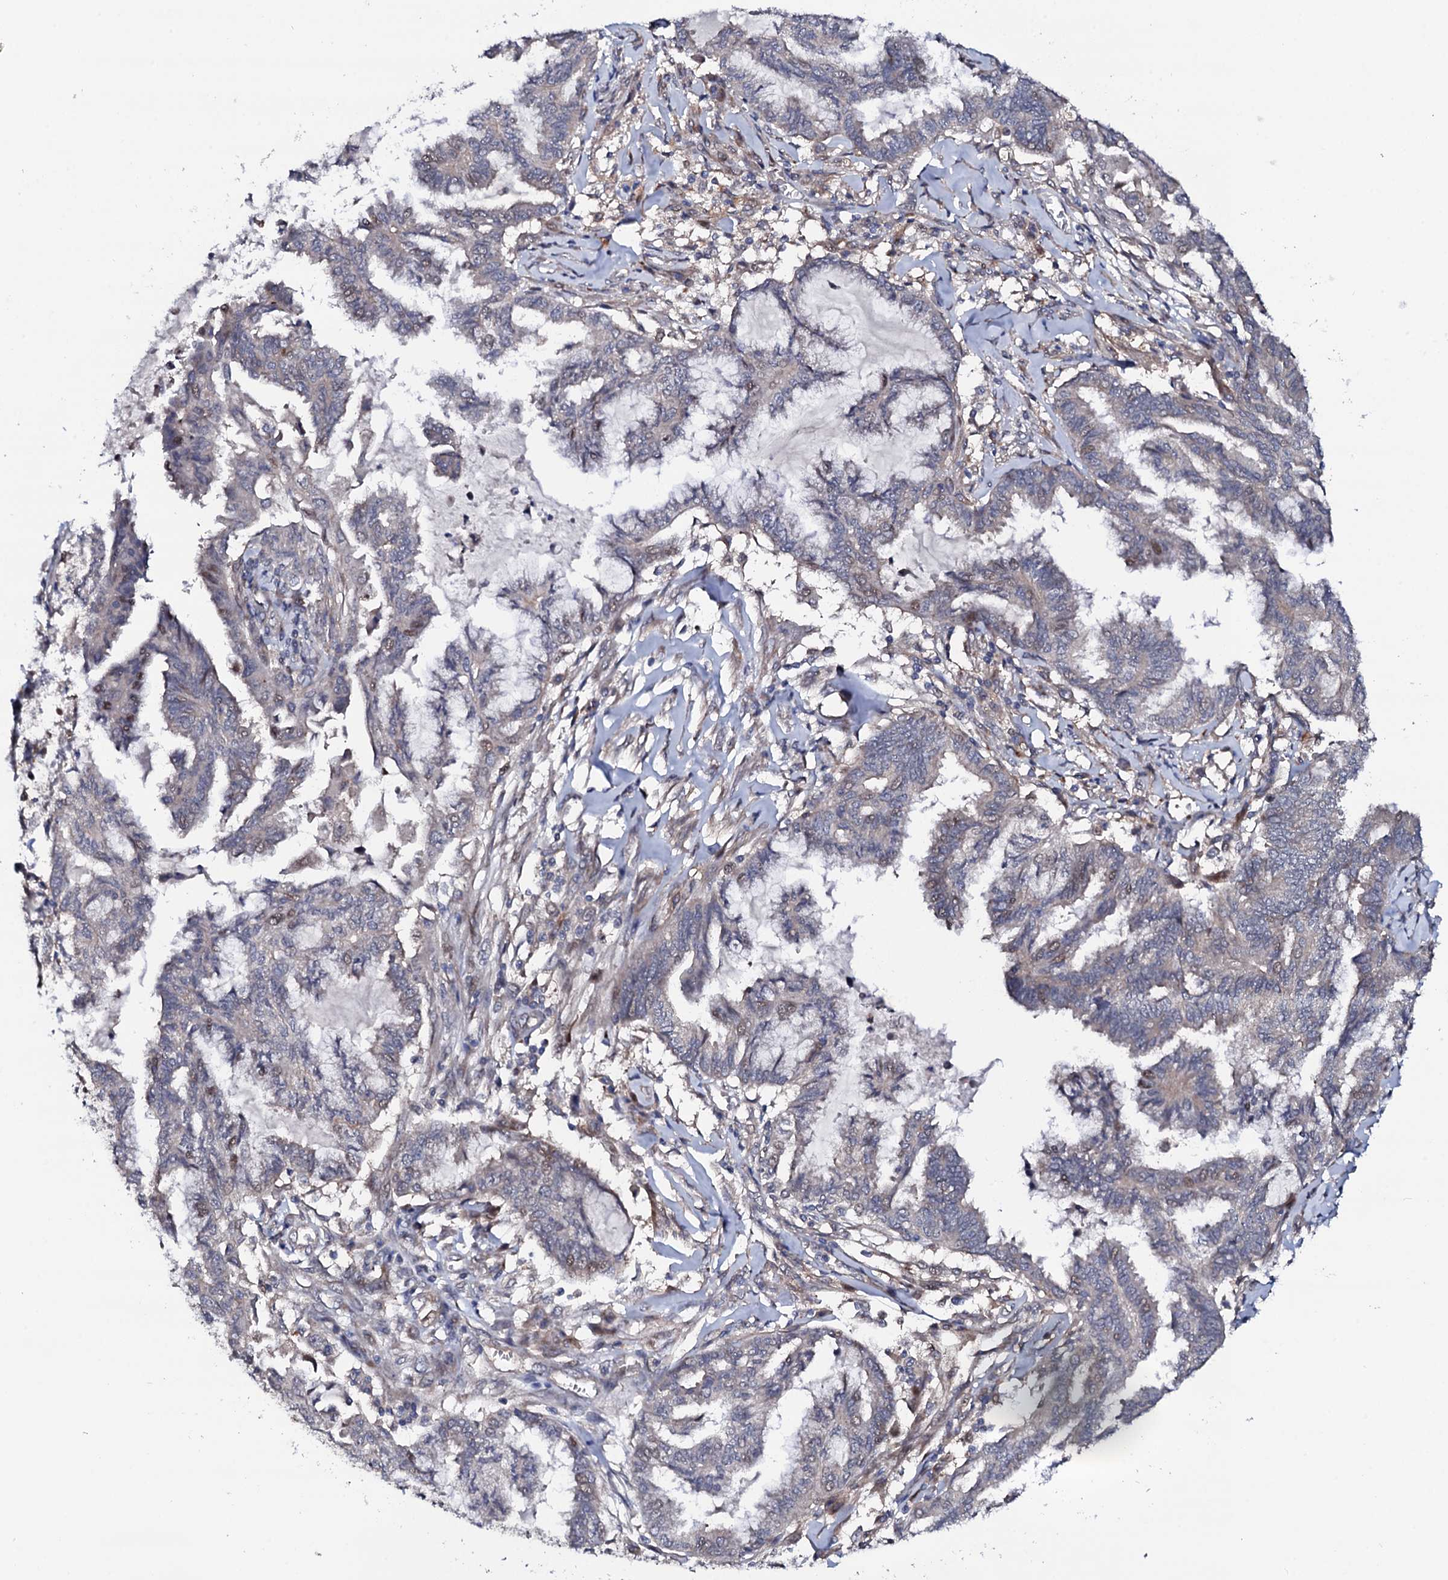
{"staining": {"intensity": "negative", "quantity": "none", "location": "none"}, "tissue": "endometrial cancer", "cell_type": "Tumor cells", "image_type": "cancer", "snomed": [{"axis": "morphology", "description": "Adenocarcinoma, NOS"}, {"axis": "topography", "description": "Endometrium"}], "caption": "Immunohistochemistry of human endometrial adenocarcinoma demonstrates no staining in tumor cells. (Brightfield microscopy of DAB immunohistochemistry at high magnification).", "gene": "CIAO2A", "patient": {"sex": "female", "age": 86}}